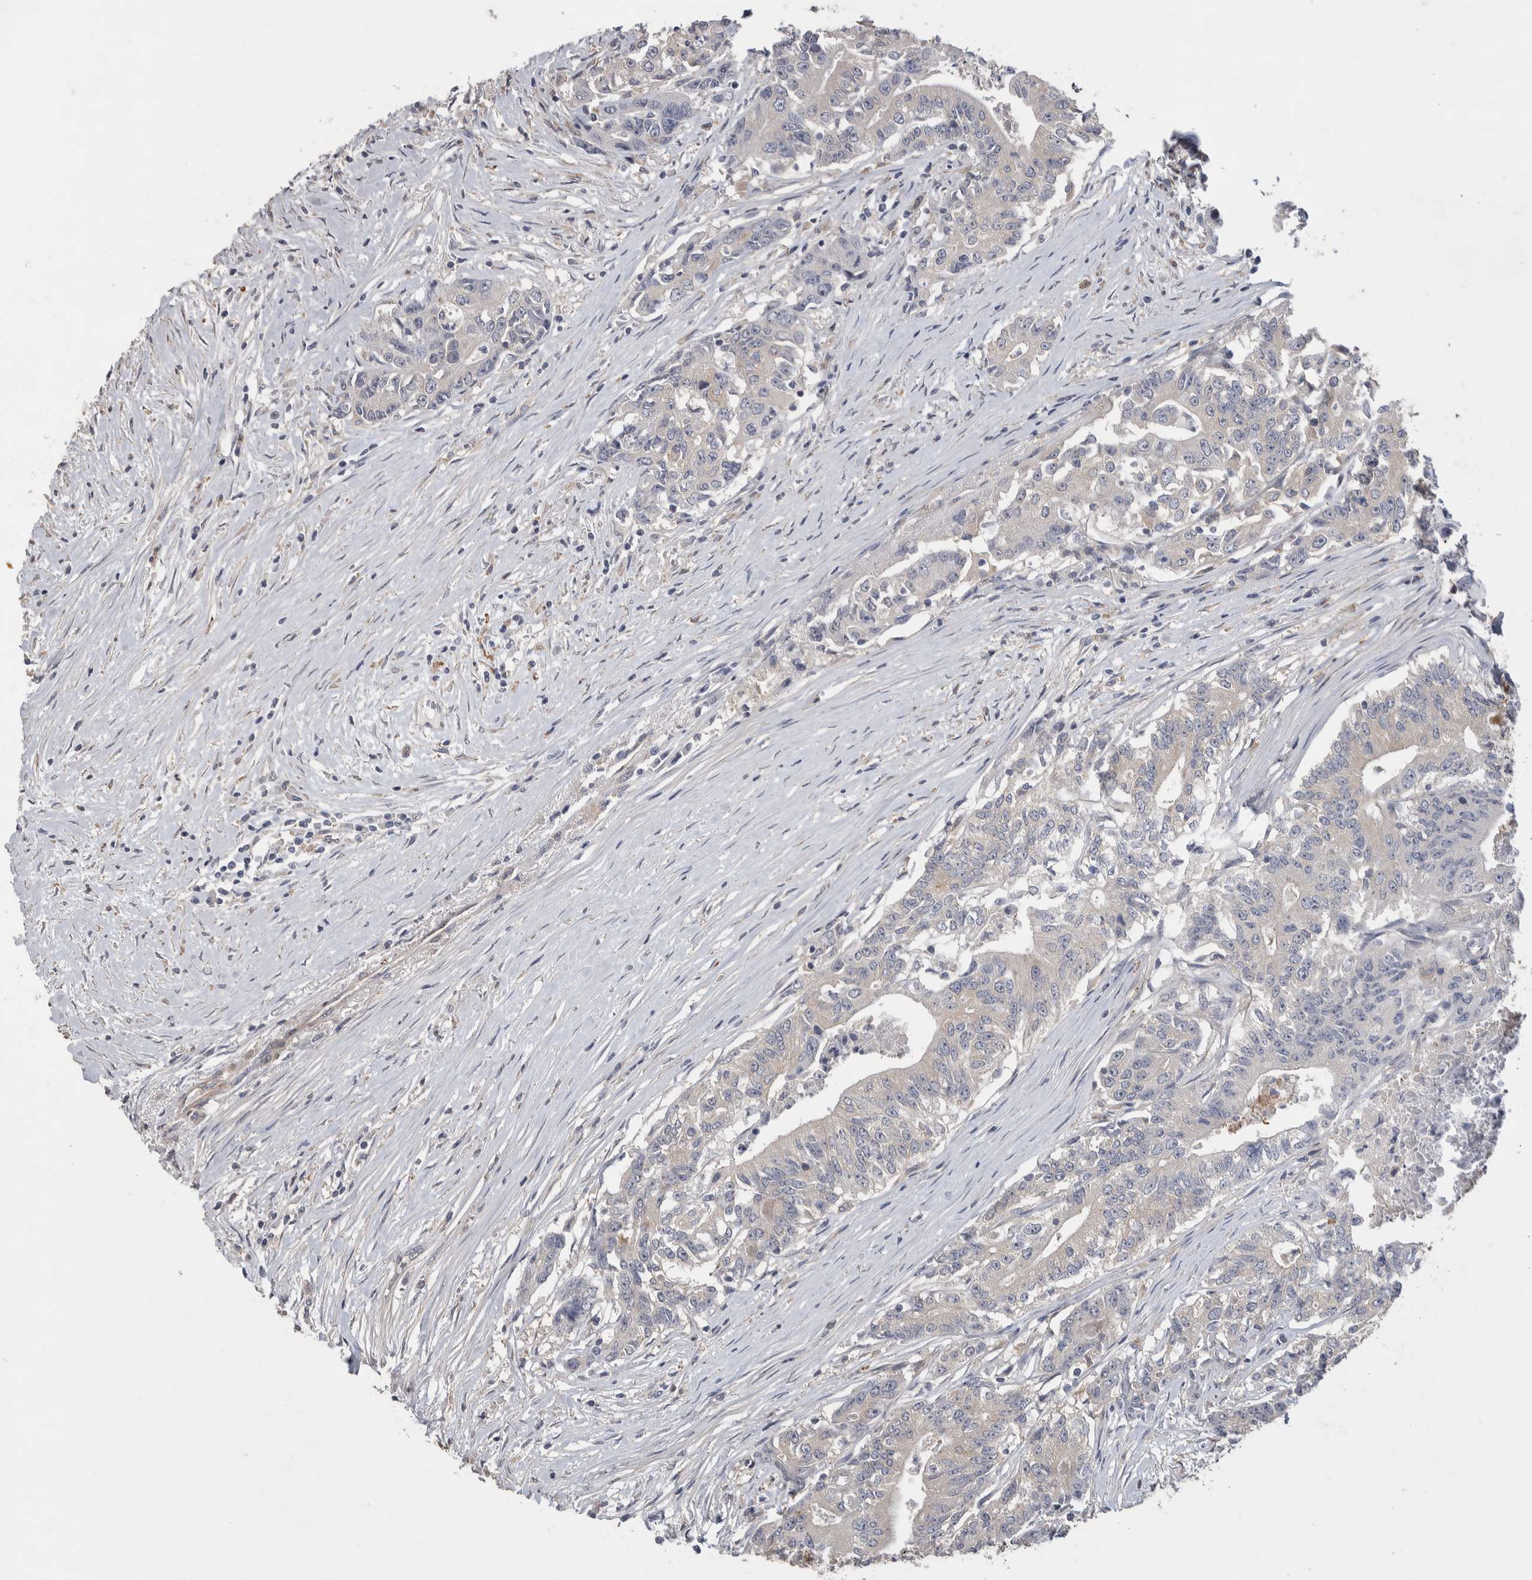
{"staining": {"intensity": "negative", "quantity": "none", "location": "none"}, "tissue": "colorectal cancer", "cell_type": "Tumor cells", "image_type": "cancer", "snomed": [{"axis": "morphology", "description": "Adenocarcinoma, NOS"}, {"axis": "topography", "description": "Colon"}], "caption": "Tumor cells show no significant staining in colorectal adenocarcinoma.", "gene": "GCNA", "patient": {"sex": "female", "age": 77}}